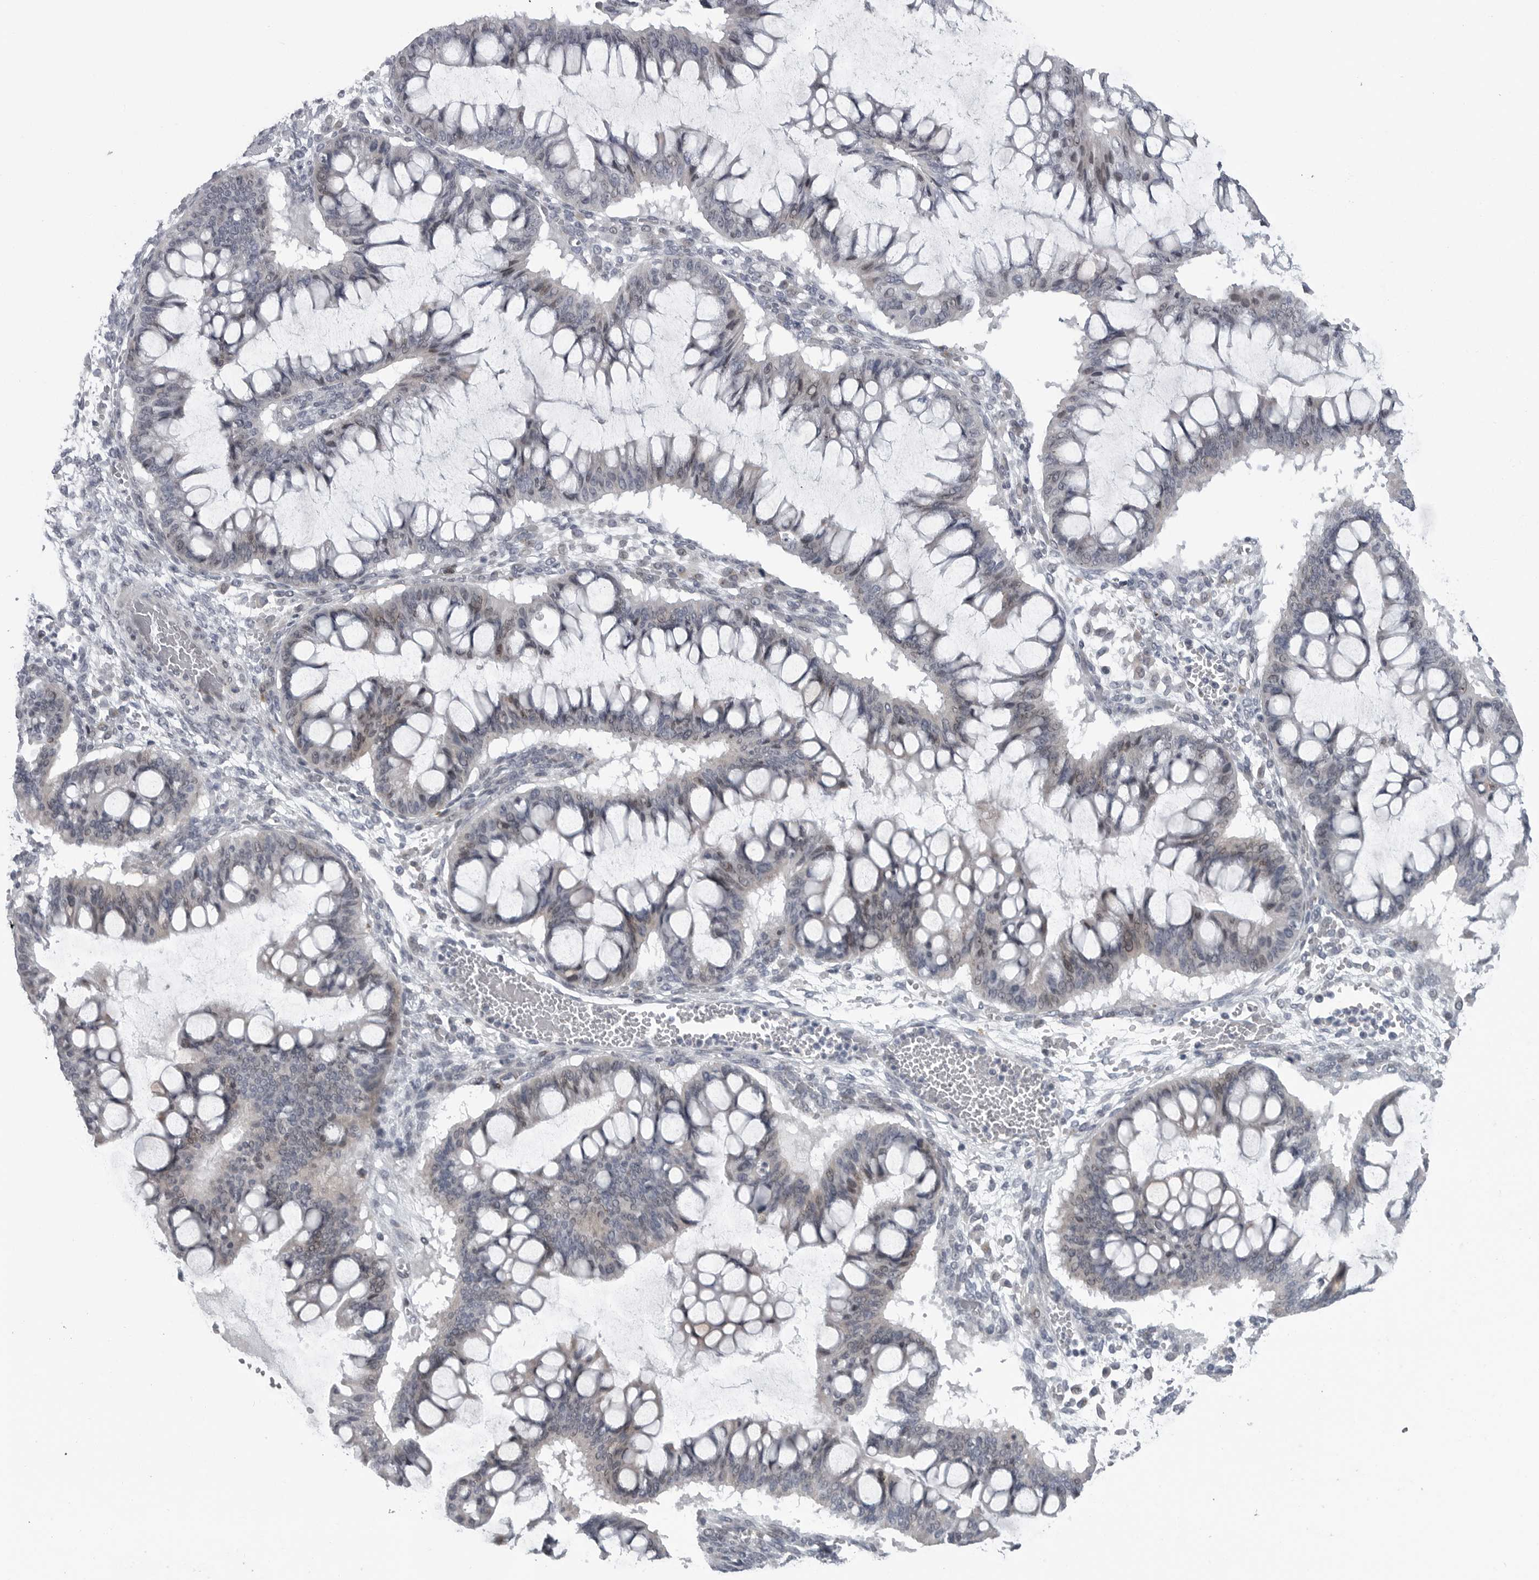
{"staining": {"intensity": "weak", "quantity": "<25%", "location": "nuclear"}, "tissue": "ovarian cancer", "cell_type": "Tumor cells", "image_type": "cancer", "snomed": [{"axis": "morphology", "description": "Cystadenocarcinoma, mucinous, NOS"}, {"axis": "topography", "description": "Ovary"}], "caption": "Human ovarian mucinous cystadenocarcinoma stained for a protein using immunohistochemistry (IHC) shows no expression in tumor cells.", "gene": "LYSMD1", "patient": {"sex": "female", "age": 73}}